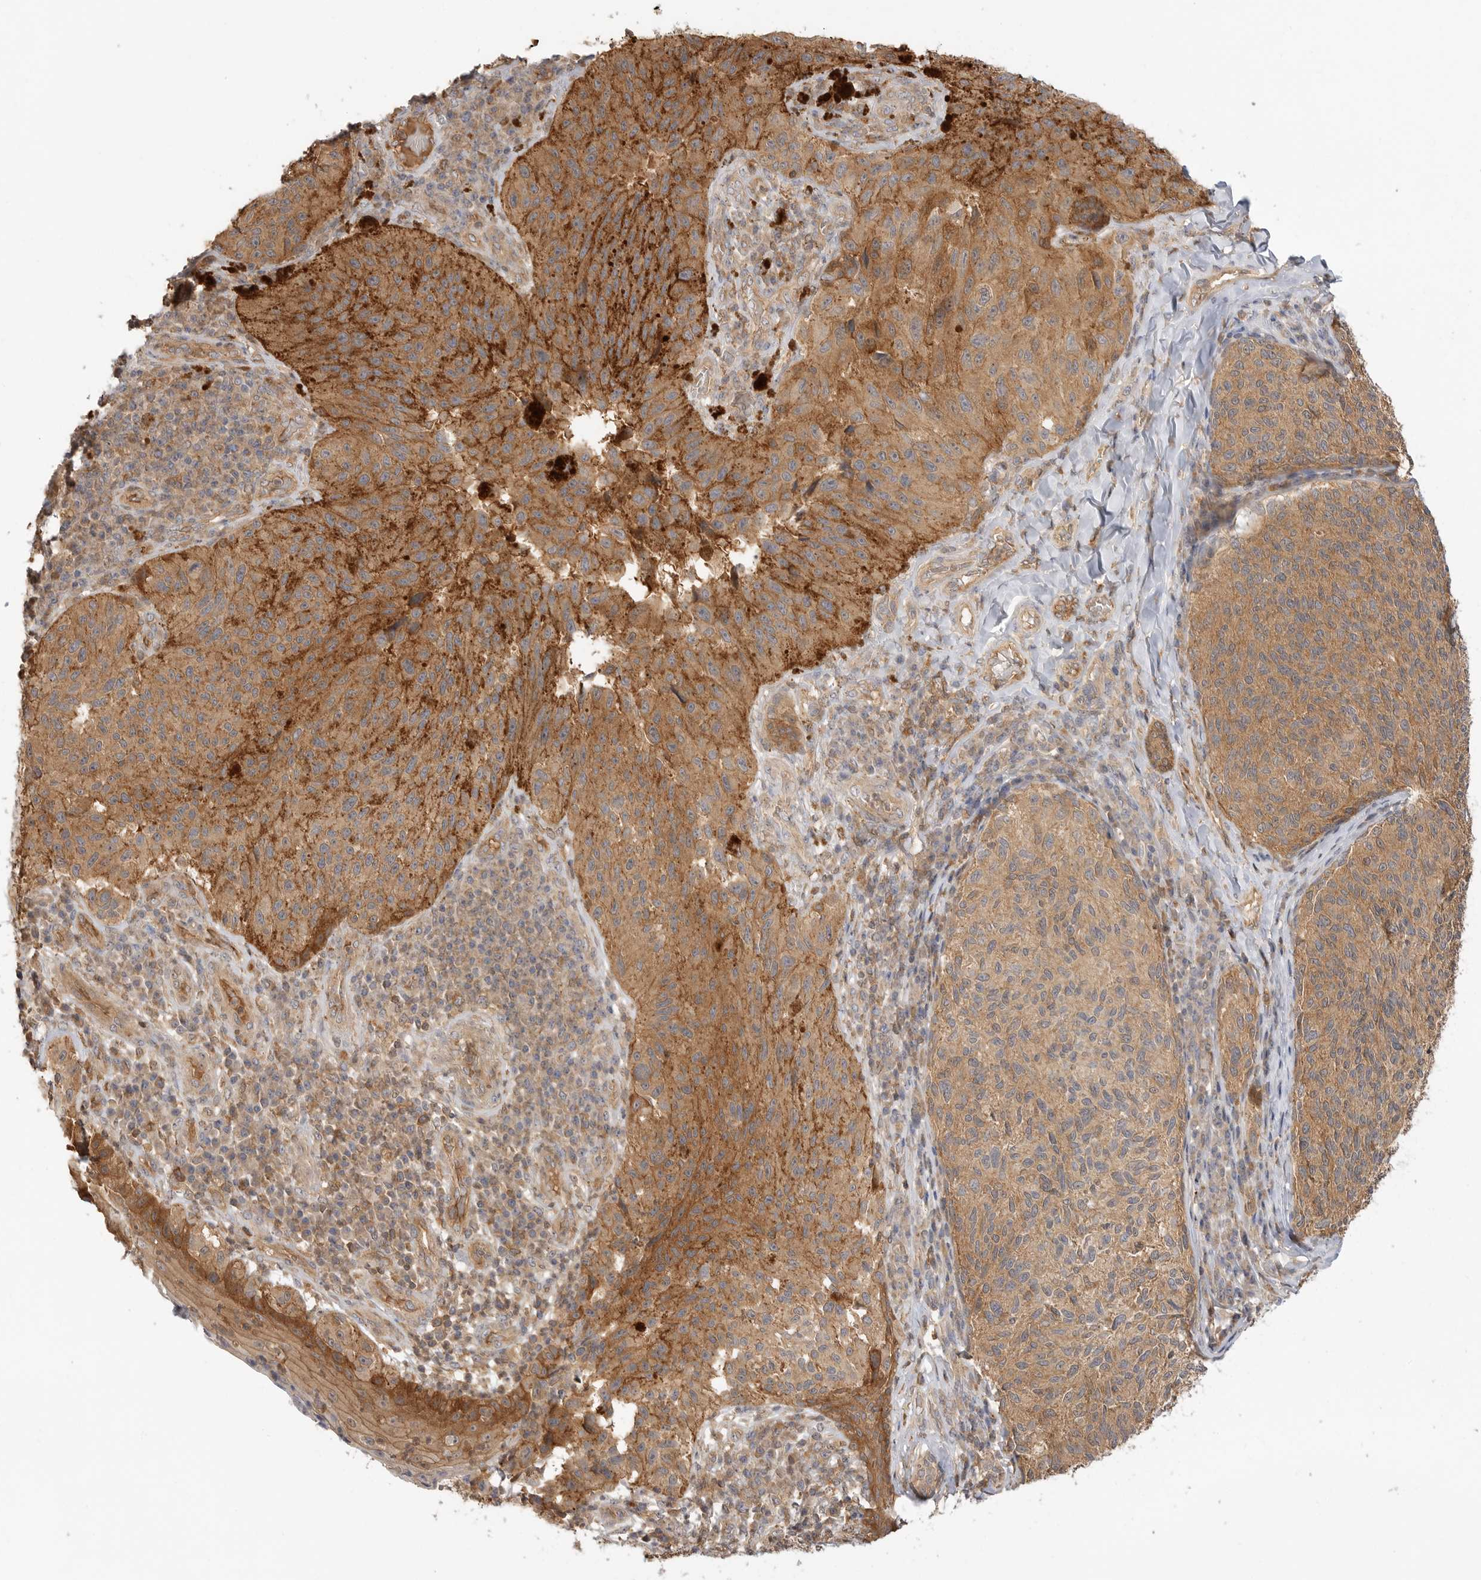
{"staining": {"intensity": "moderate", "quantity": ">75%", "location": "cytoplasmic/membranous"}, "tissue": "melanoma", "cell_type": "Tumor cells", "image_type": "cancer", "snomed": [{"axis": "morphology", "description": "Malignant melanoma, NOS"}, {"axis": "topography", "description": "Skin"}], "caption": "This is an image of immunohistochemistry (IHC) staining of melanoma, which shows moderate positivity in the cytoplasmic/membranous of tumor cells.", "gene": "CLDN12", "patient": {"sex": "female", "age": 73}}